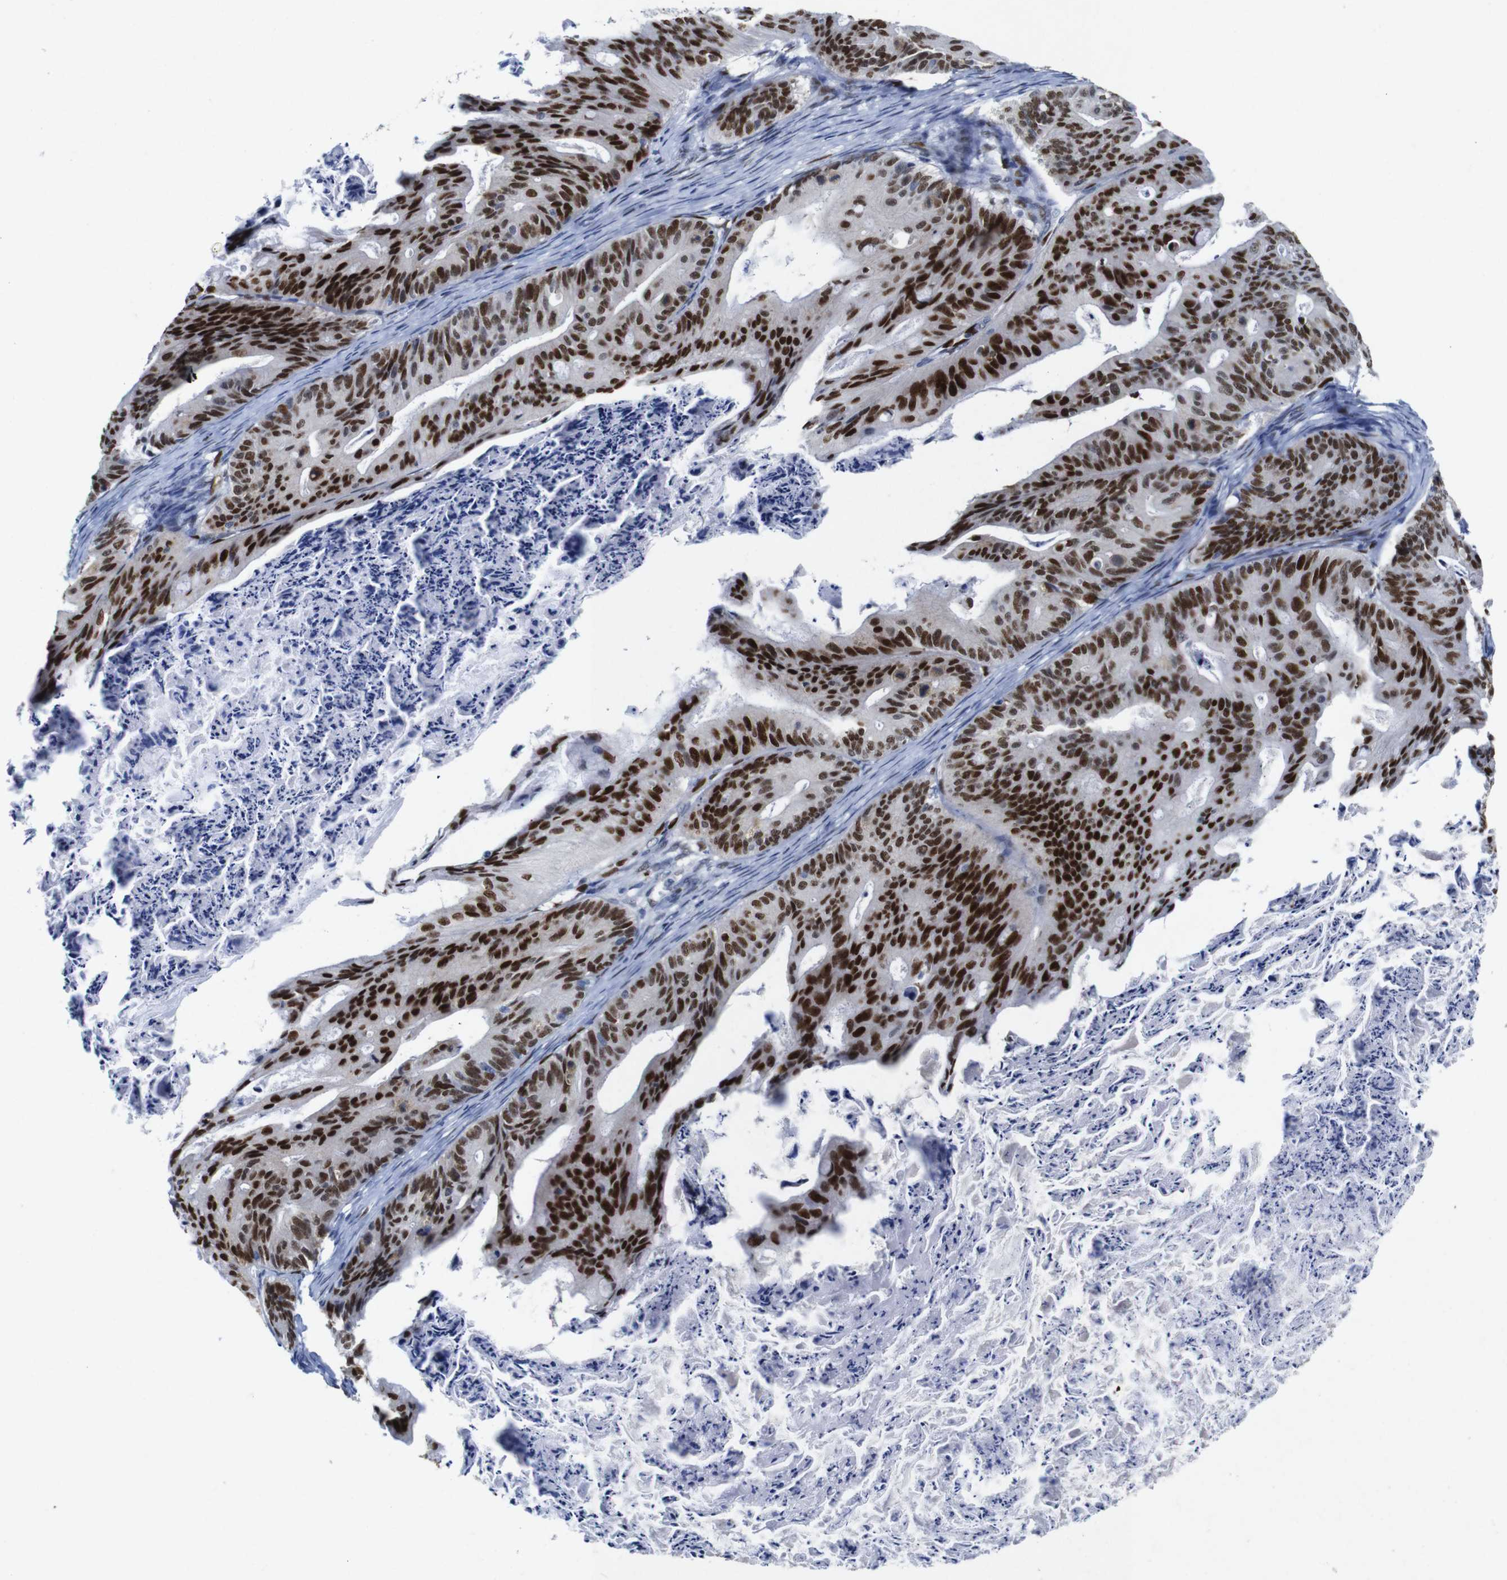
{"staining": {"intensity": "strong", "quantity": ">75%", "location": "nuclear"}, "tissue": "ovarian cancer", "cell_type": "Tumor cells", "image_type": "cancer", "snomed": [{"axis": "morphology", "description": "Cystadenocarcinoma, mucinous, NOS"}, {"axis": "topography", "description": "Ovary"}], "caption": "The photomicrograph demonstrates immunohistochemical staining of mucinous cystadenocarcinoma (ovarian). There is strong nuclear expression is appreciated in about >75% of tumor cells.", "gene": "FOSL2", "patient": {"sex": "female", "age": 37}}